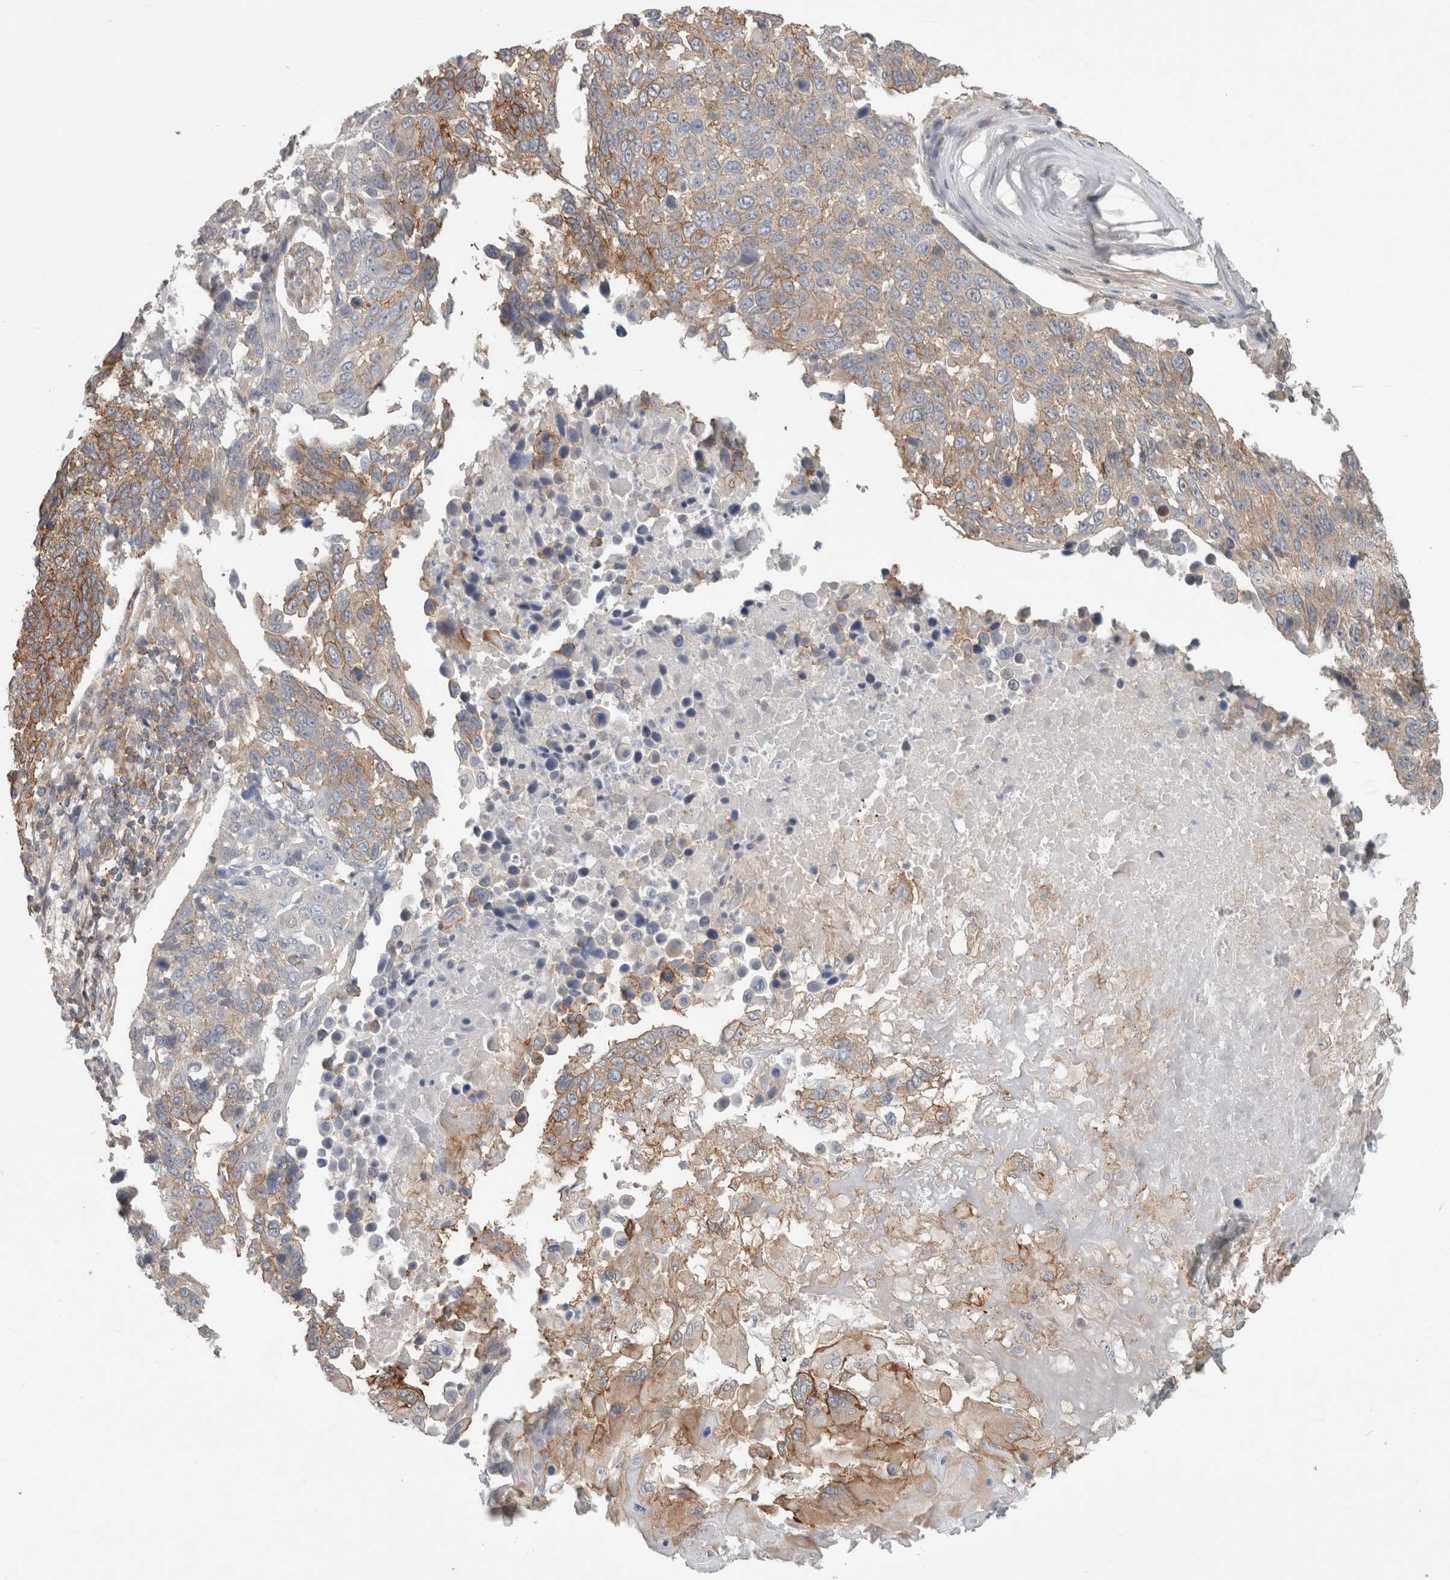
{"staining": {"intensity": "moderate", "quantity": "25%-75%", "location": "cytoplasmic/membranous"}, "tissue": "lung cancer", "cell_type": "Tumor cells", "image_type": "cancer", "snomed": [{"axis": "morphology", "description": "Squamous cell carcinoma, NOS"}, {"axis": "topography", "description": "Lung"}], "caption": "Brown immunohistochemical staining in lung cancer (squamous cell carcinoma) reveals moderate cytoplasmic/membranous staining in about 25%-75% of tumor cells. (DAB IHC, brown staining for protein, blue staining for nuclei).", "gene": "RASAL2", "patient": {"sex": "male", "age": 66}}